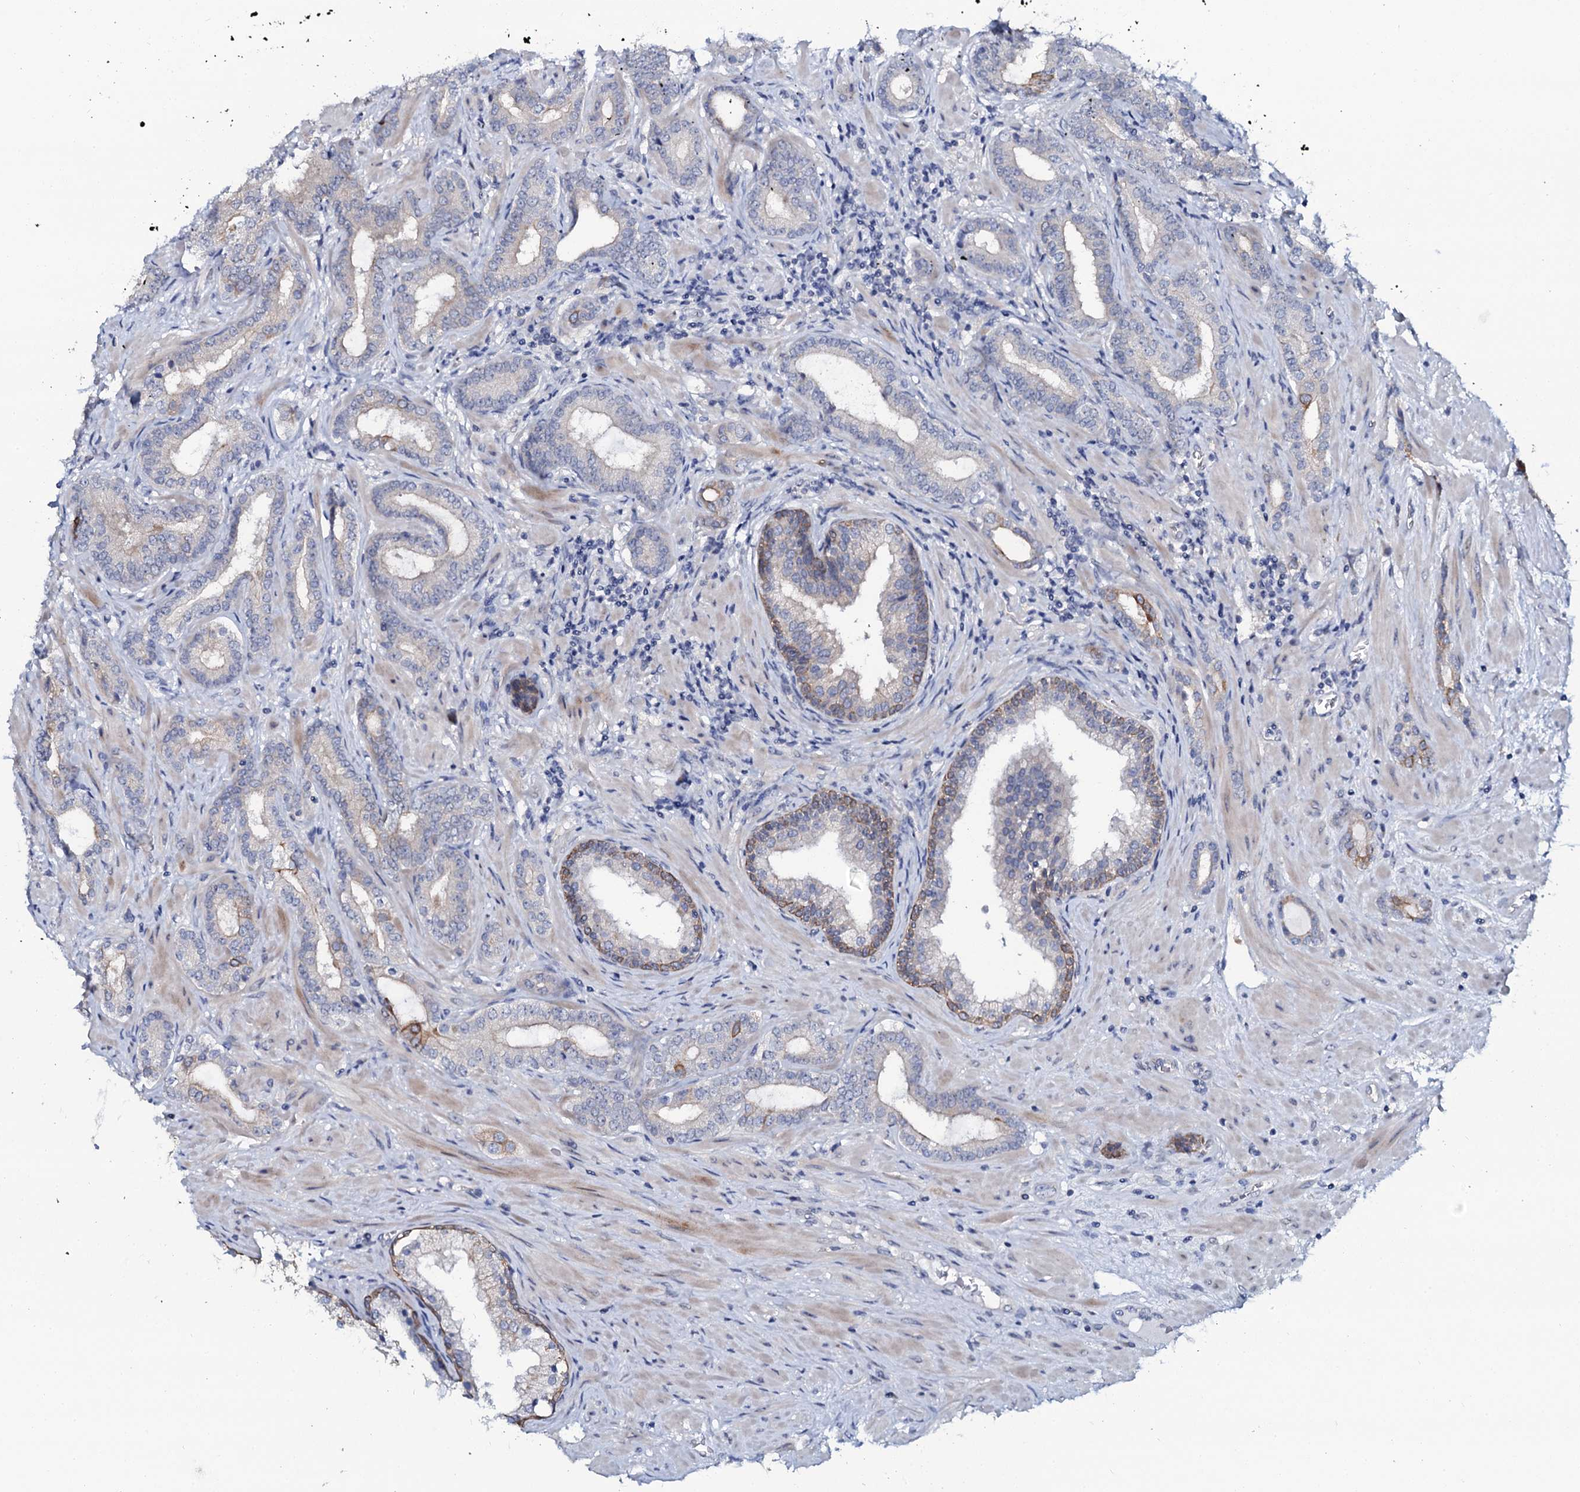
{"staining": {"intensity": "negative", "quantity": "none", "location": "none"}, "tissue": "prostate cancer", "cell_type": "Tumor cells", "image_type": "cancer", "snomed": [{"axis": "morphology", "description": "Adenocarcinoma, High grade"}, {"axis": "topography", "description": "Prostate"}], "caption": "Tumor cells show no significant protein expression in prostate cancer.", "gene": "C10orf88", "patient": {"sex": "male", "age": 64}}